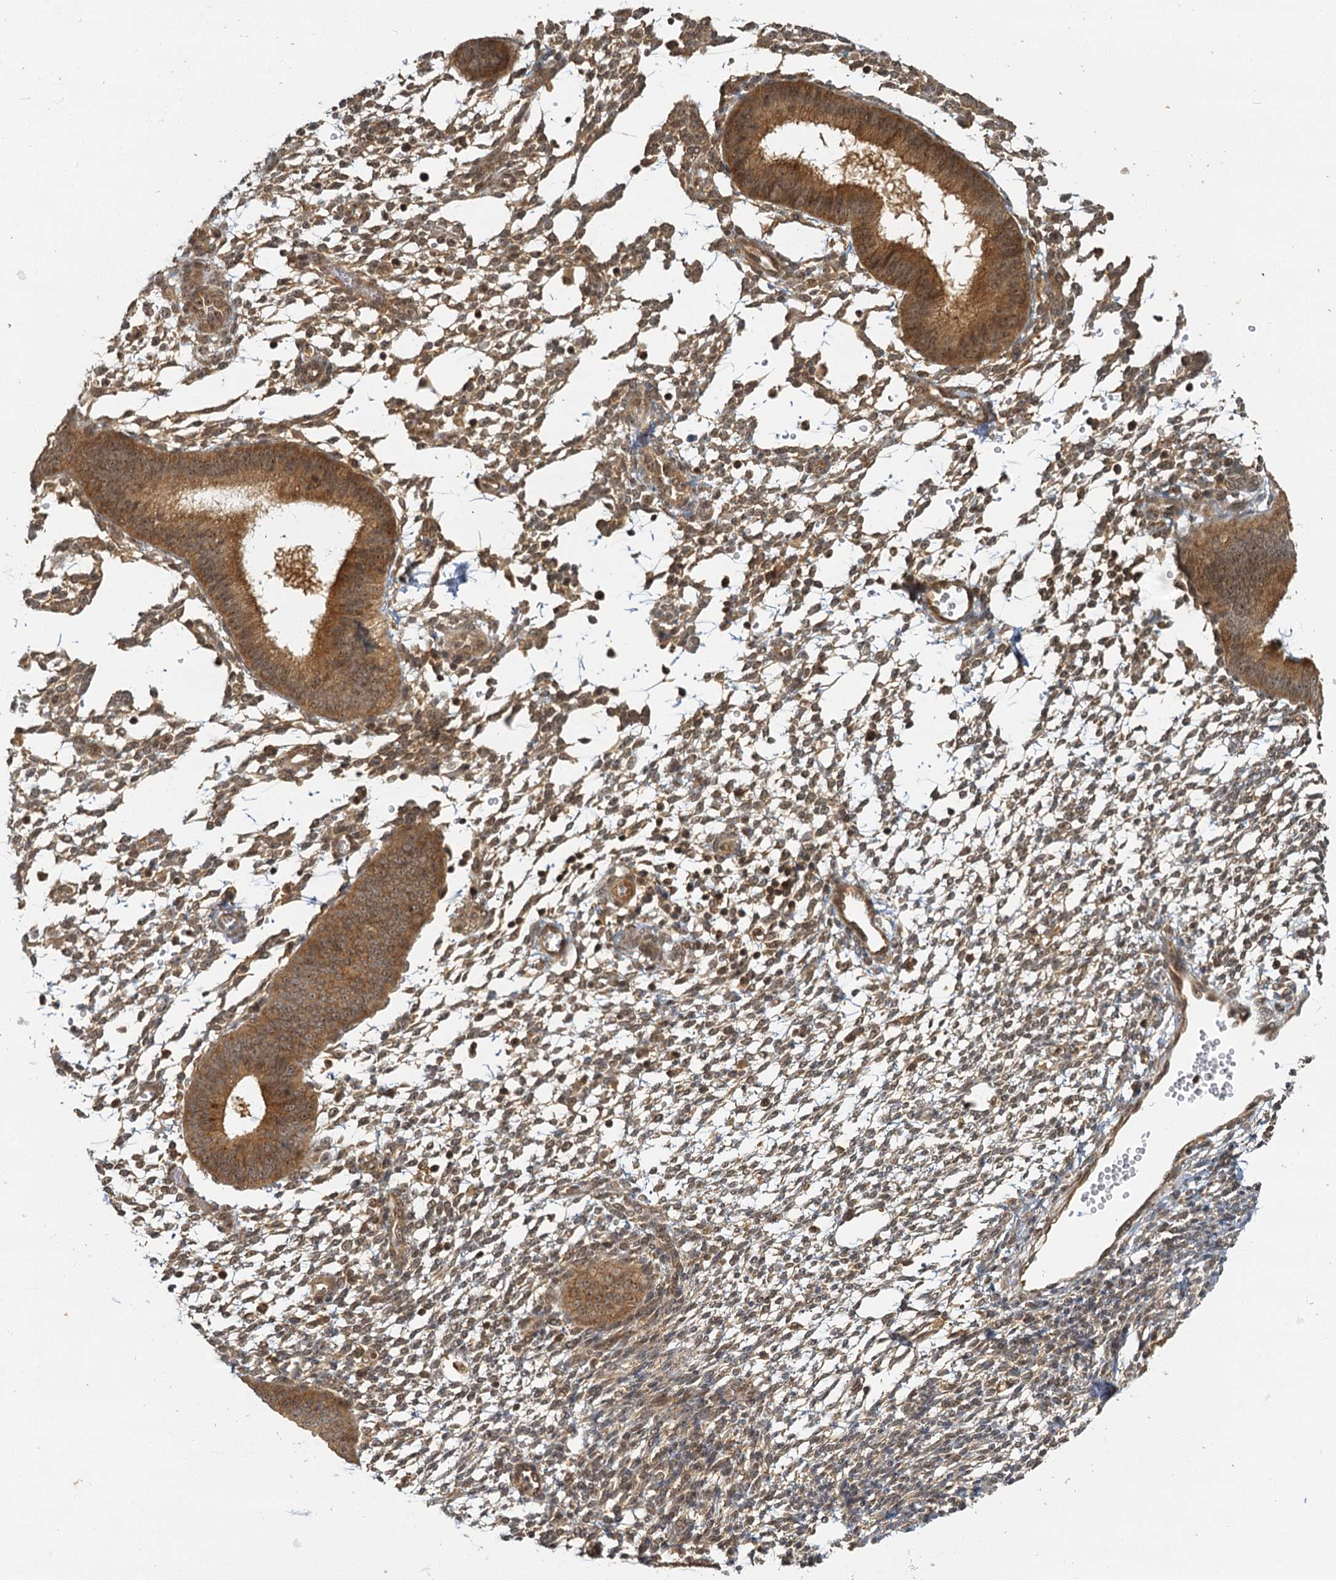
{"staining": {"intensity": "moderate", "quantity": "25%-75%", "location": "cytoplasmic/membranous,nuclear"}, "tissue": "endometrium", "cell_type": "Cells in endometrial stroma", "image_type": "normal", "snomed": [{"axis": "morphology", "description": "Normal tissue, NOS"}, {"axis": "topography", "description": "Uterus"}, {"axis": "topography", "description": "Endometrium"}], "caption": "Brown immunohistochemical staining in benign endometrium demonstrates moderate cytoplasmic/membranous,nuclear staining in about 25%-75% of cells in endometrial stroma.", "gene": "ZNF549", "patient": {"sex": "female", "age": 48}}